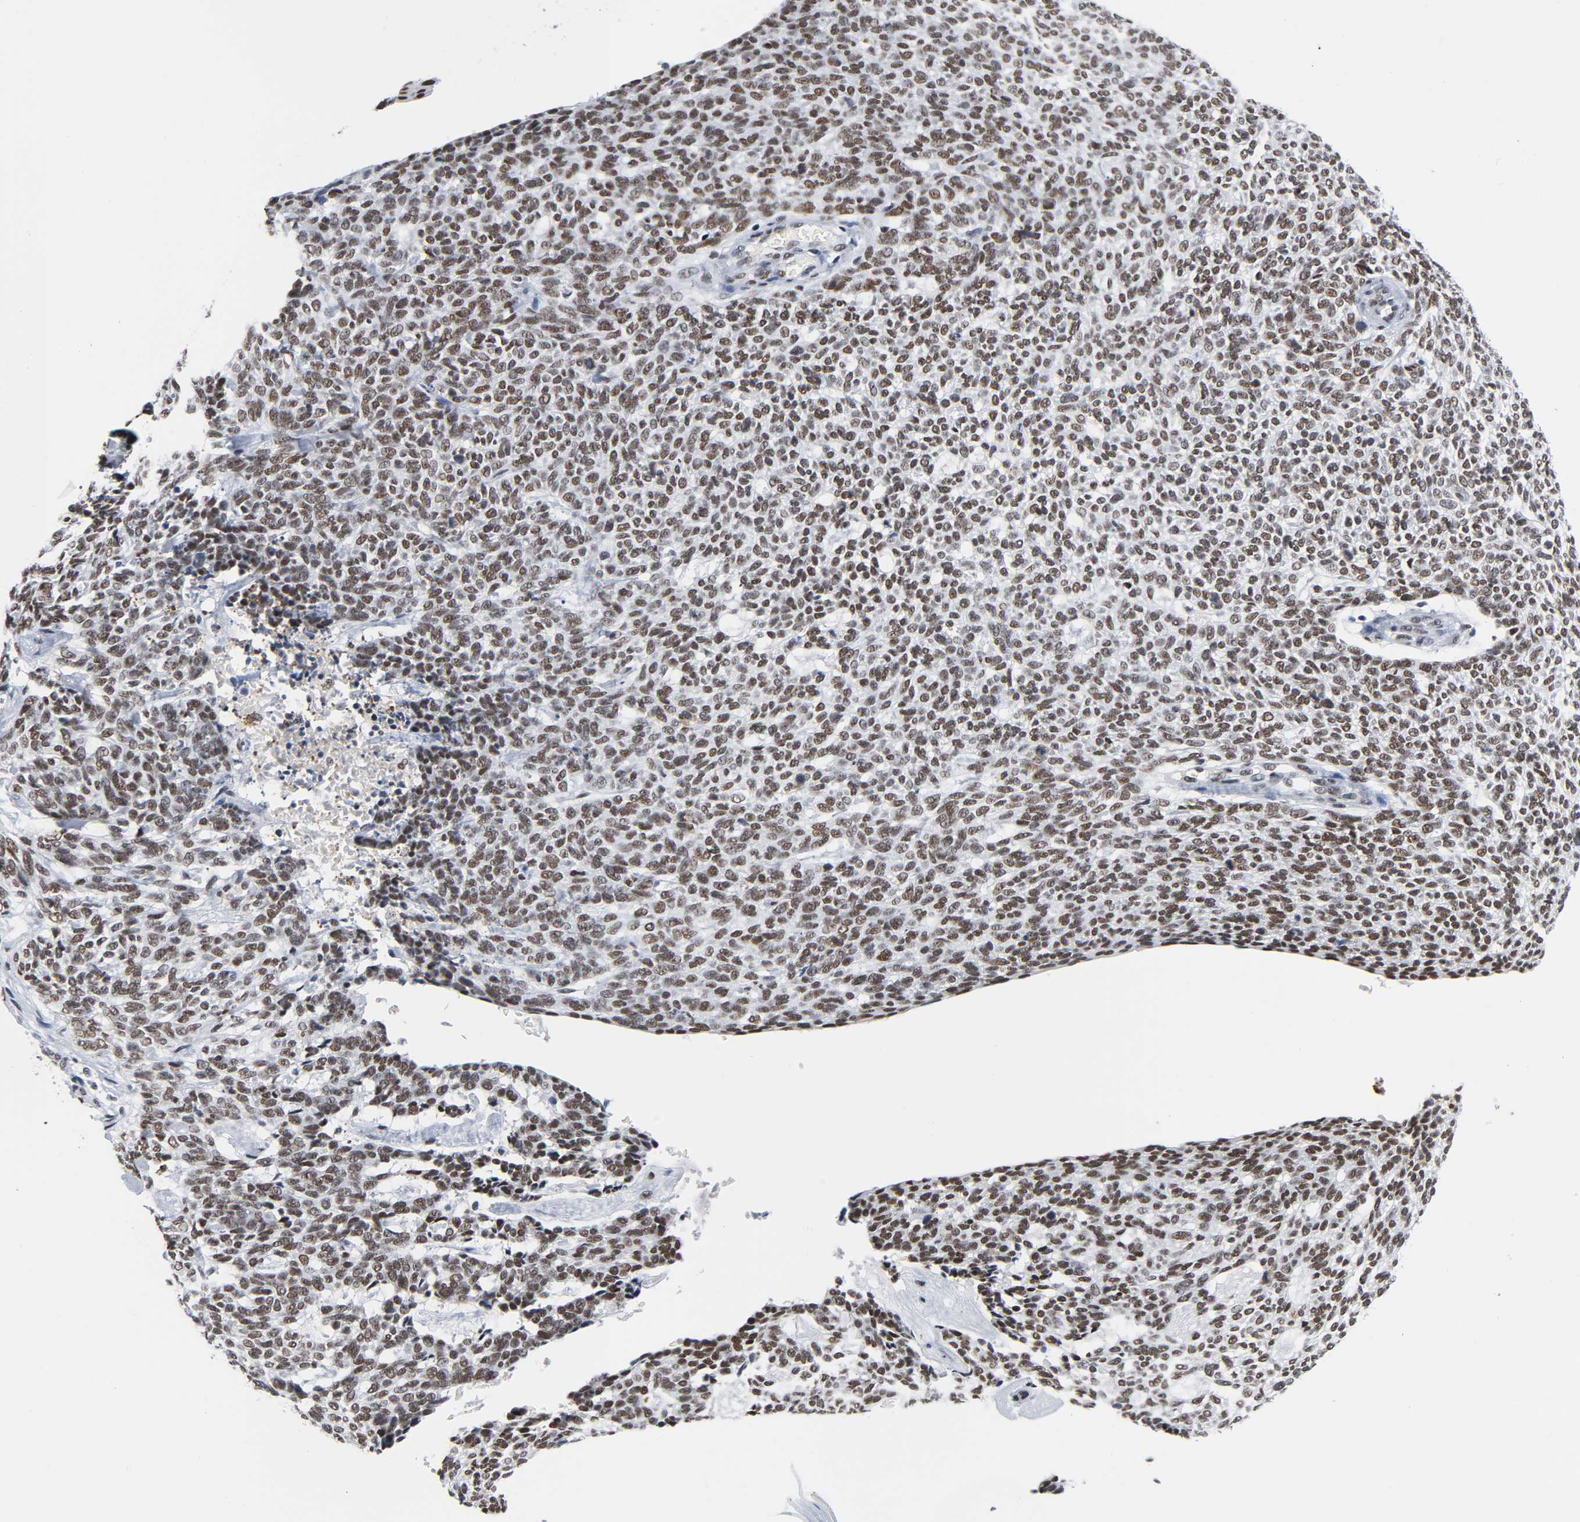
{"staining": {"intensity": "moderate", "quantity": ">75%", "location": "nuclear"}, "tissue": "skin cancer", "cell_type": "Tumor cells", "image_type": "cancer", "snomed": [{"axis": "morphology", "description": "Normal tissue, NOS"}, {"axis": "morphology", "description": "Basal cell carcinoma"}, {"axis": "topography", "description": "Skin"}], "caption": "Immunohistochemical staining of human basal cell carcinoma (skin) displays medium levels of moderate nuclear protein staining in about >75% of tumor cells.", "gene": "CSTF2", "patient": {"sex": "male", "age": 87}}